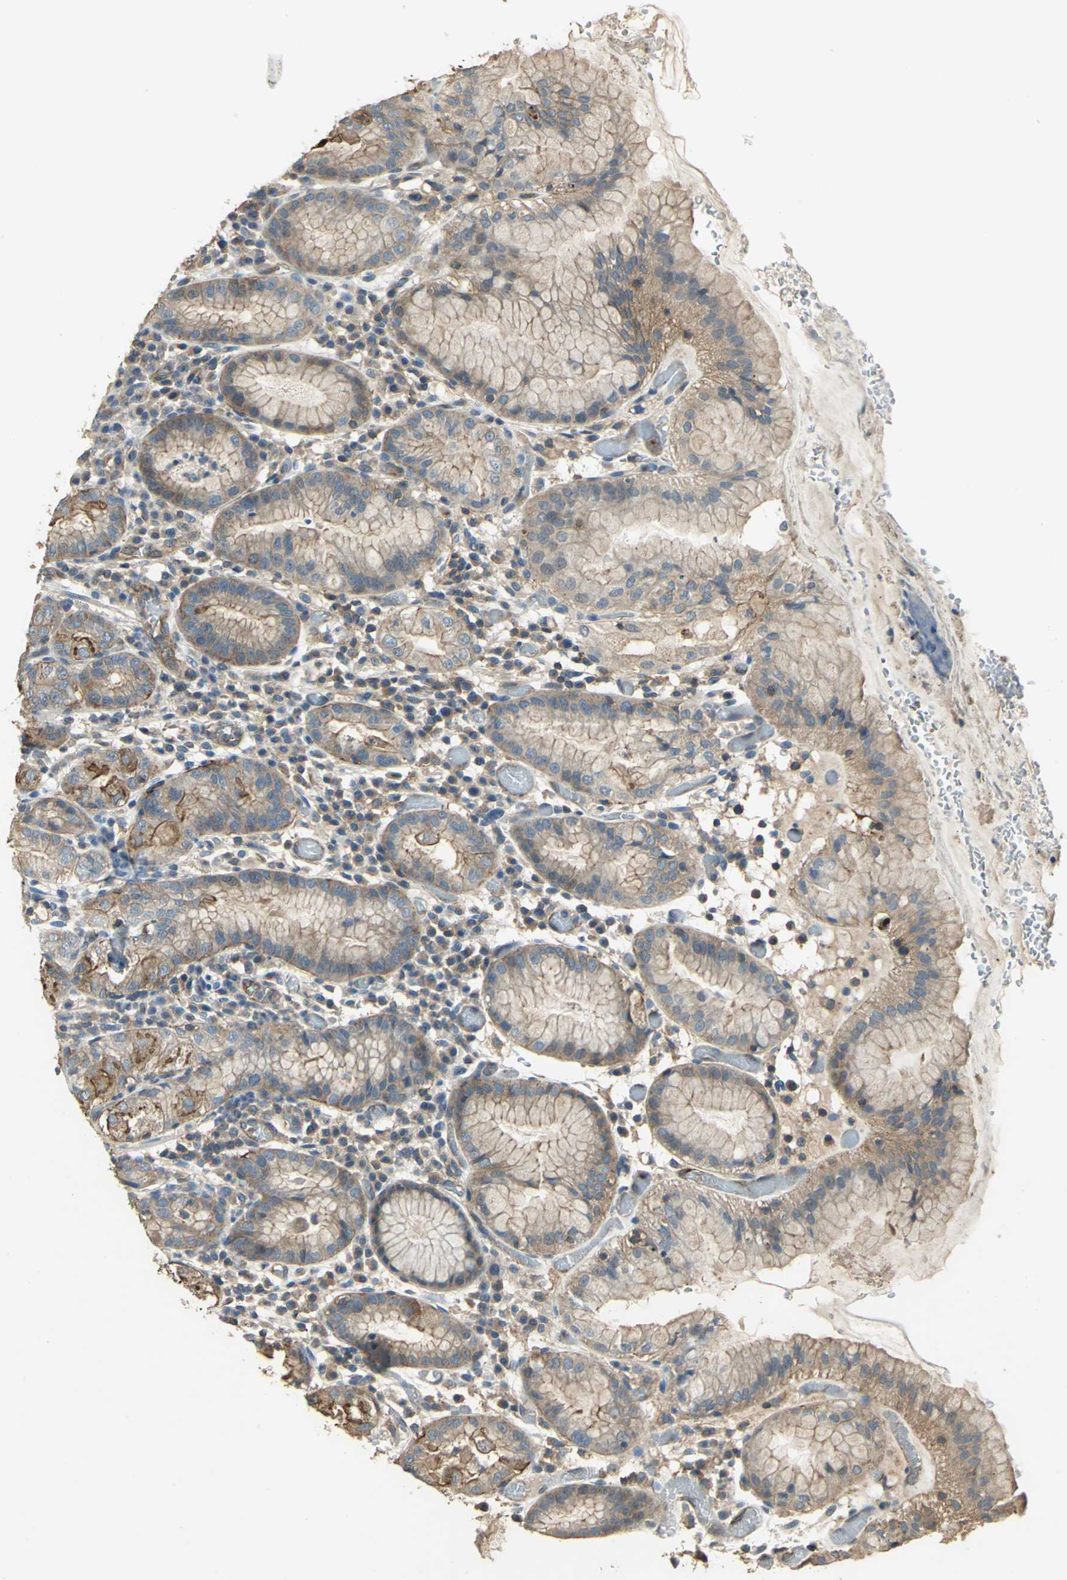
{"staining": {"intensity": "moderate", "quantity": "25%-75%", "location": "cytoplasmic/membranous"}, "tissue": "stomach", "cell_type": "Glandular cells", "image_type": "normal", "snomed": [{"axis": "morphology", "description": "Normal tissue, NOS"}, {"axis": "topography", "description": "Stomach"}, {"axis": "topography", "description": "Stomach, lower"}], "caption": "Immunohistochemical staining of normal stomach shows 25%-75% levels of moderate cytoplasmic/membranous protein staining in about 25%-75% of glandular cells. Nuclei are stained in blue.", "gene": "RAPGEF1", "patient": {"sex": "female", "age": 75}}